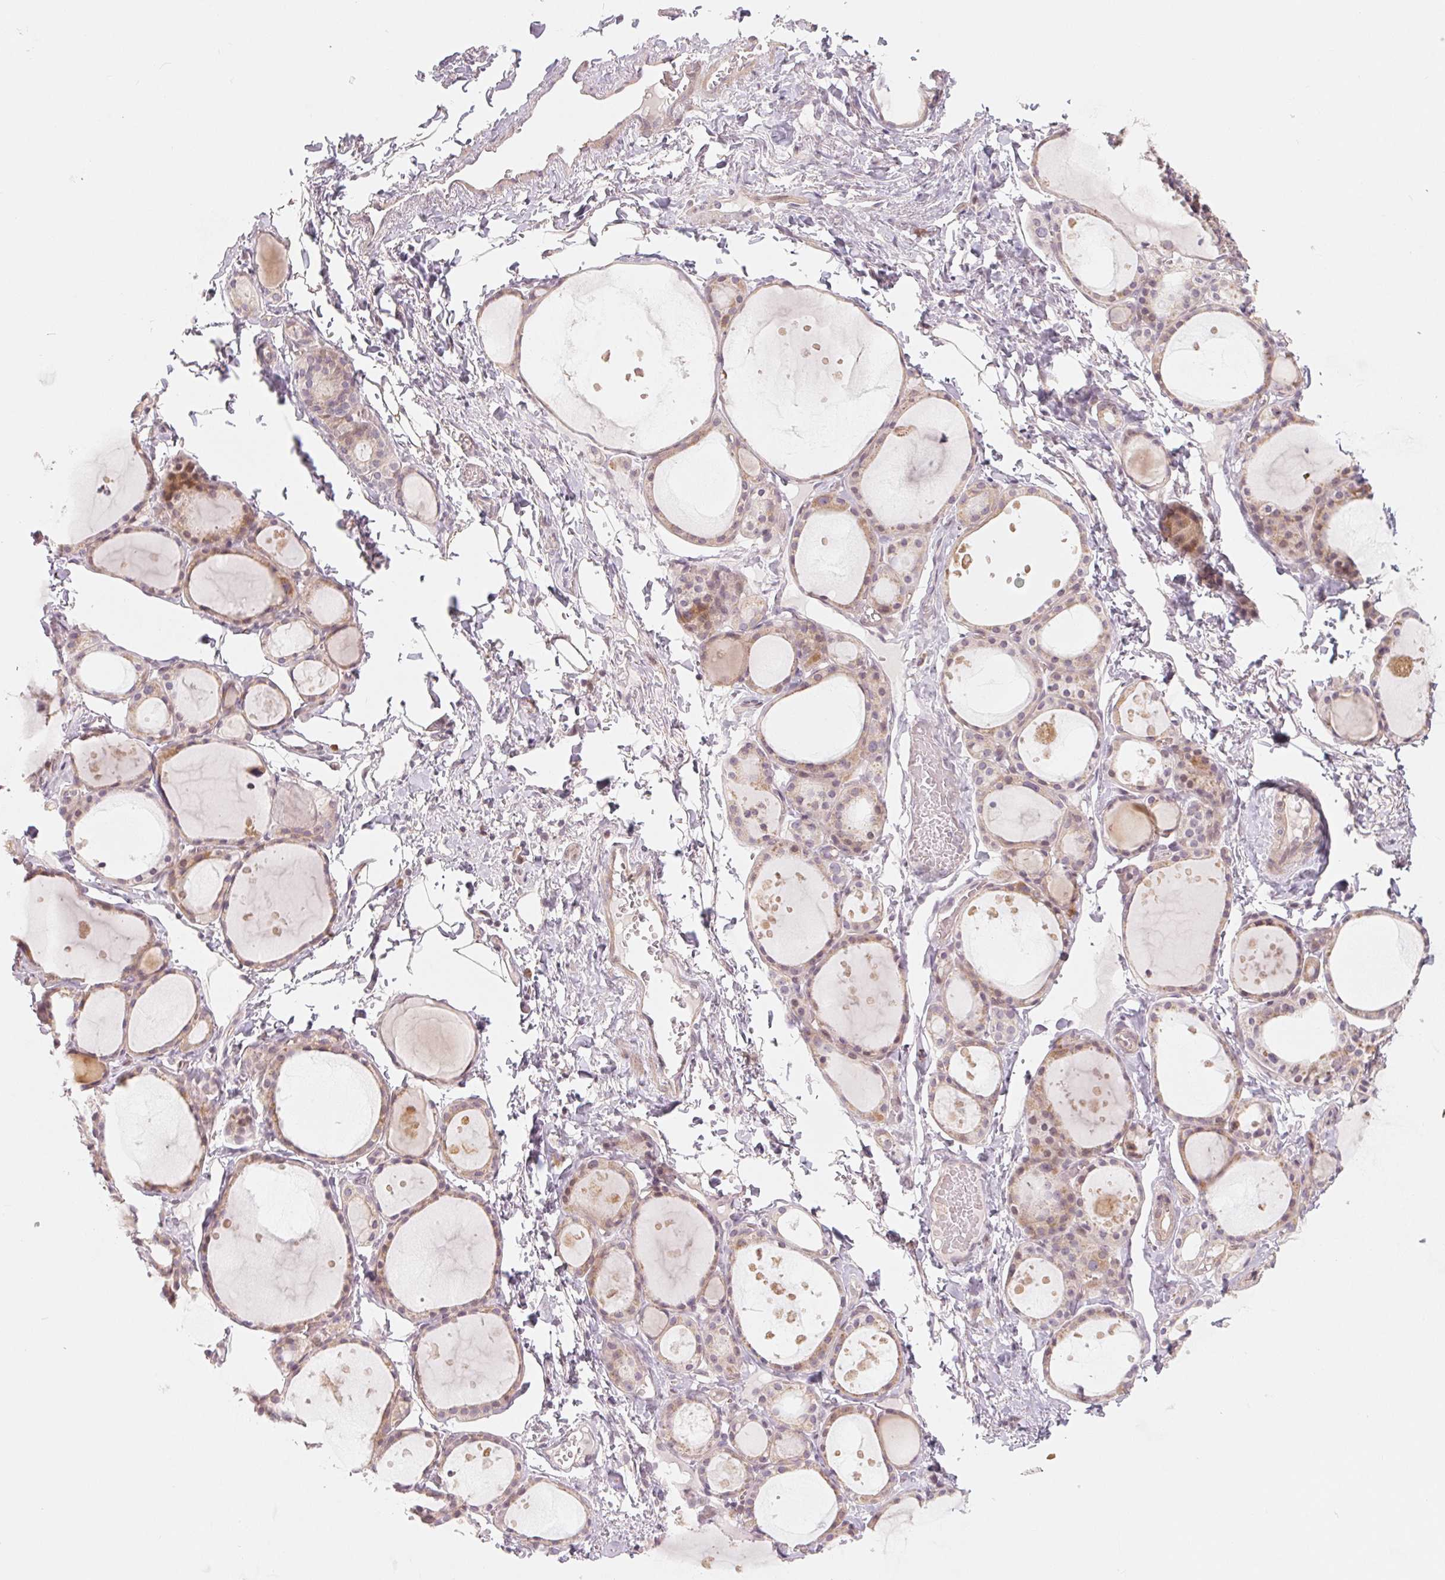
{"staining": {"intensity": "weak", "quantity": "25%-75%", "location": "cytoplasmic/membranous"}, "tissue": "thyroid gland", "cell_type": "Glandular cells", "image_type": "normal", "snomed": [{"axis": "morphology", "description": "Normal tissue, NOS"}, {"axis": "topography", "description": "Thyroid gland"}], "caption": "DAB (3,3'-diaminobenzidine) immunohistochemical staining of normal thyroid gland demonstrates weak cytoplasmic/membranous protein positivity in about 25%-75% of glandular cells. (IHC, brightfield microscopy, high magnification).", "gene": "DENND2C", "patient": {"sex": "male", "age": 68}}